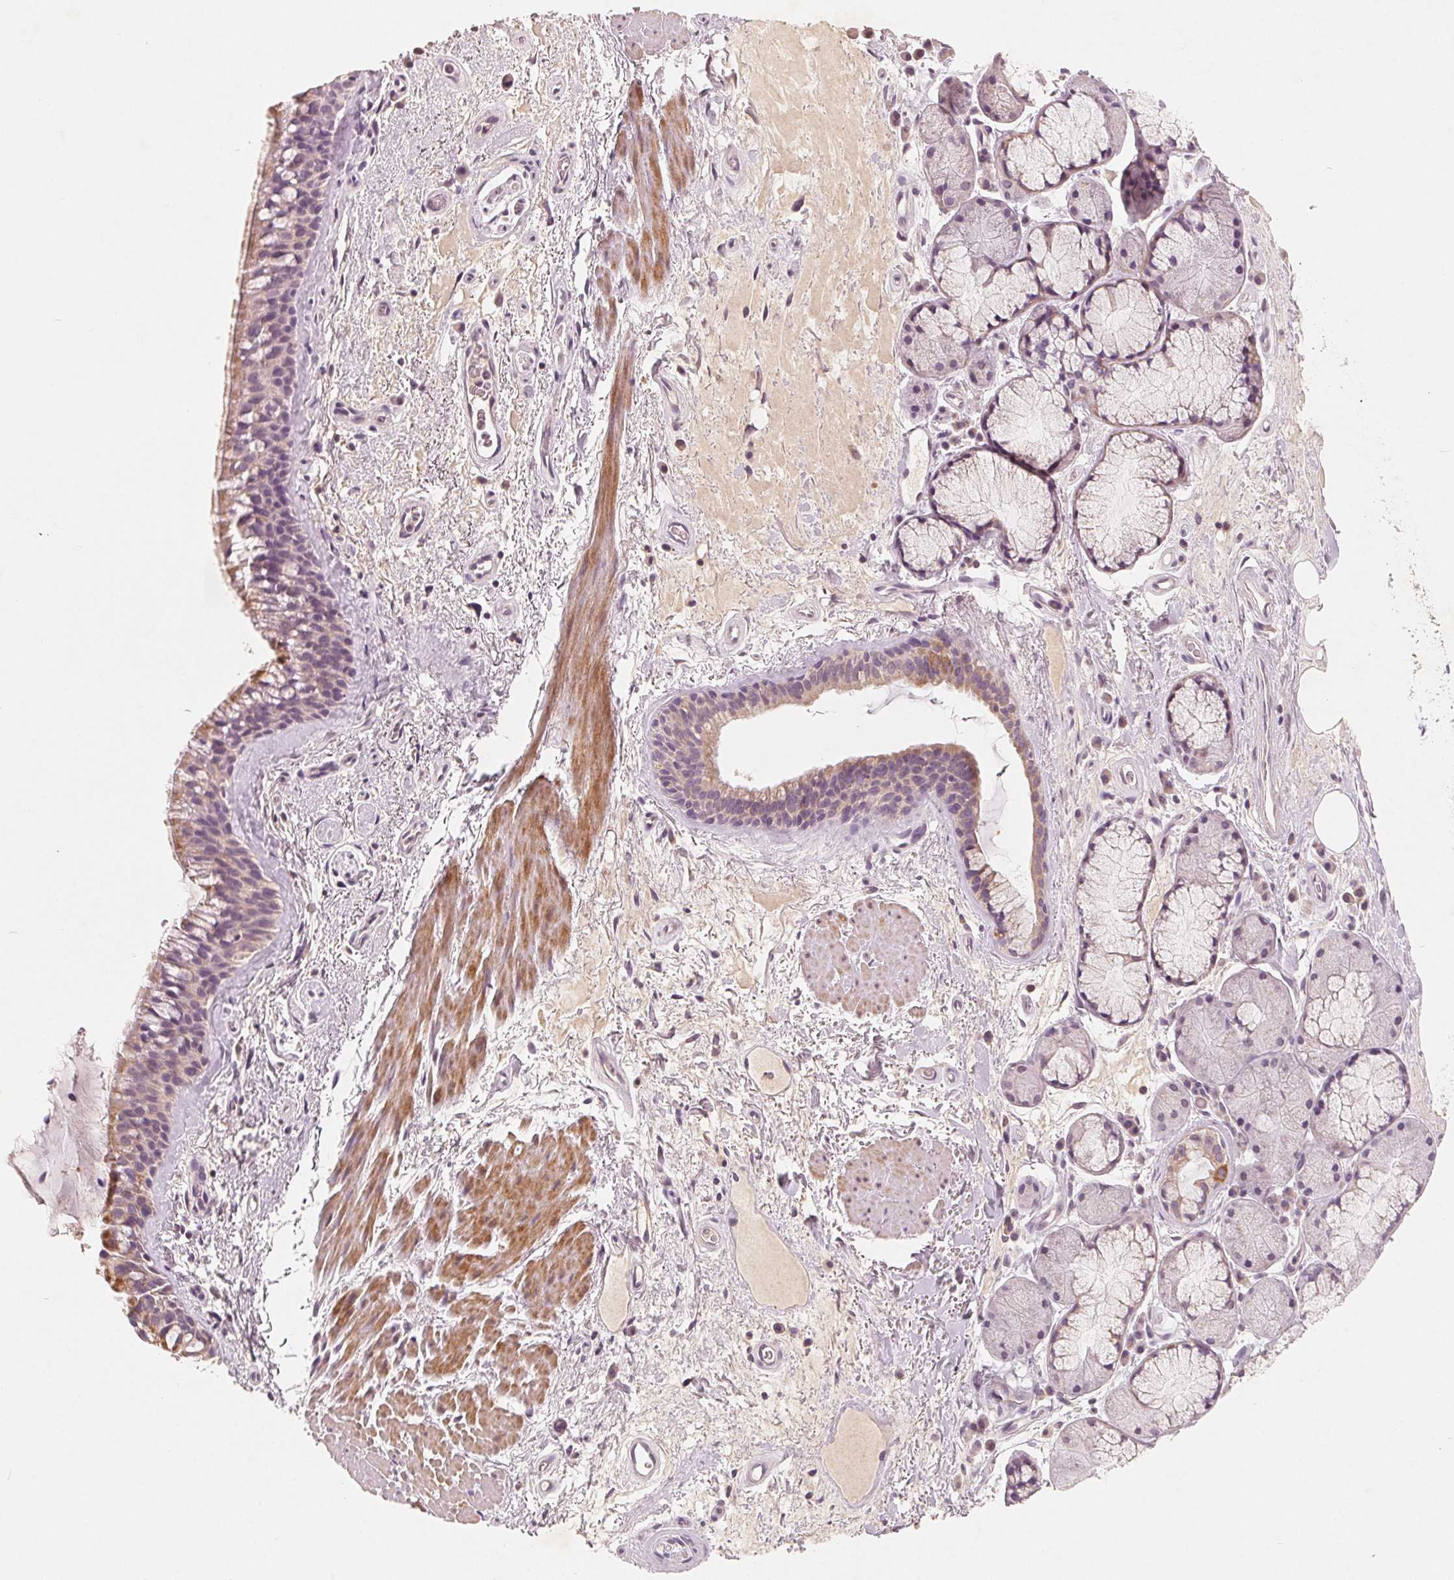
{"staining": {"intensity": "moderate", "quantity": "25%-75%", "location": "cytoplasmic/membranous"}, "tissue": "bronchus", "cell_type": "Respiratory epithelial cells", "image_type": "normal", "snomed": [{"axis": "morphology", "description": "Normal tissue, NOS"}, {"axis": "topography", "description": "Bronchus"}], "caption": "Moderate cytoplasmic/membranous protein expression is appreciated in approximately 25%-75% of respiratory epithelial cells in bronchus.", "gene": "GHITM", "patient": {"sex": "male", "age": 48}}